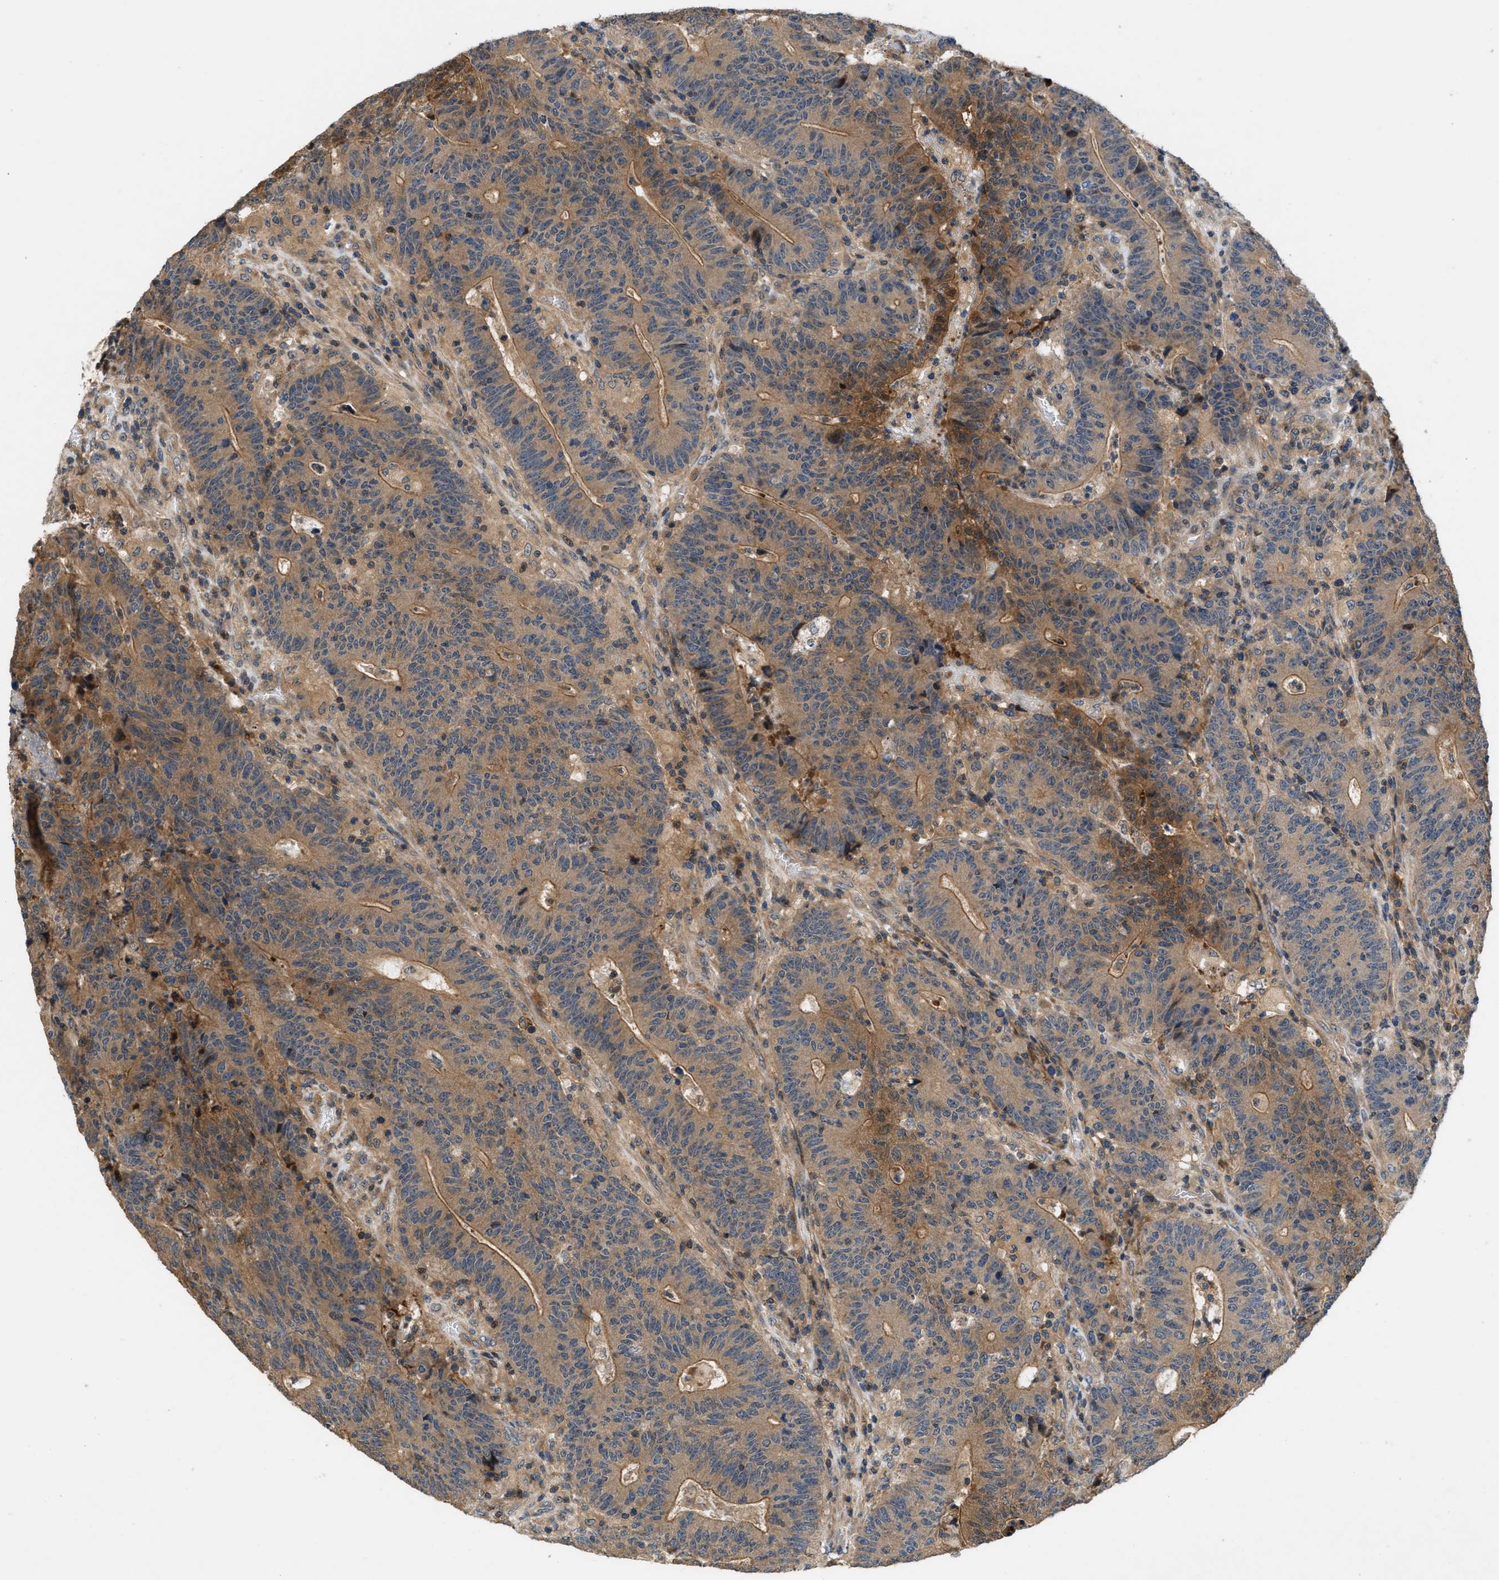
{"staining": {"intensity": "moderate", "quantity": ">75%", "location": "cytoplasmic/membranous"}, "tissue": "colorectal cancer", "cell_type": "Tumor cells", "image_type": "cancer", "snomed": [{"axis": "morphology", "description": "Normal tissue, NOS"}, {"axis": "morphology", "description": "Adenocarcinoma, NOS"}, {"axis": "topography", "description": "Colon"}], "caption": "An image of human colorectal cancer stained for a protein reveals moderate cytoplasmic/membranous brown staining in tumor cells.", "gene": "GPR31", "patient": {"sex": "female", "age": 75}}